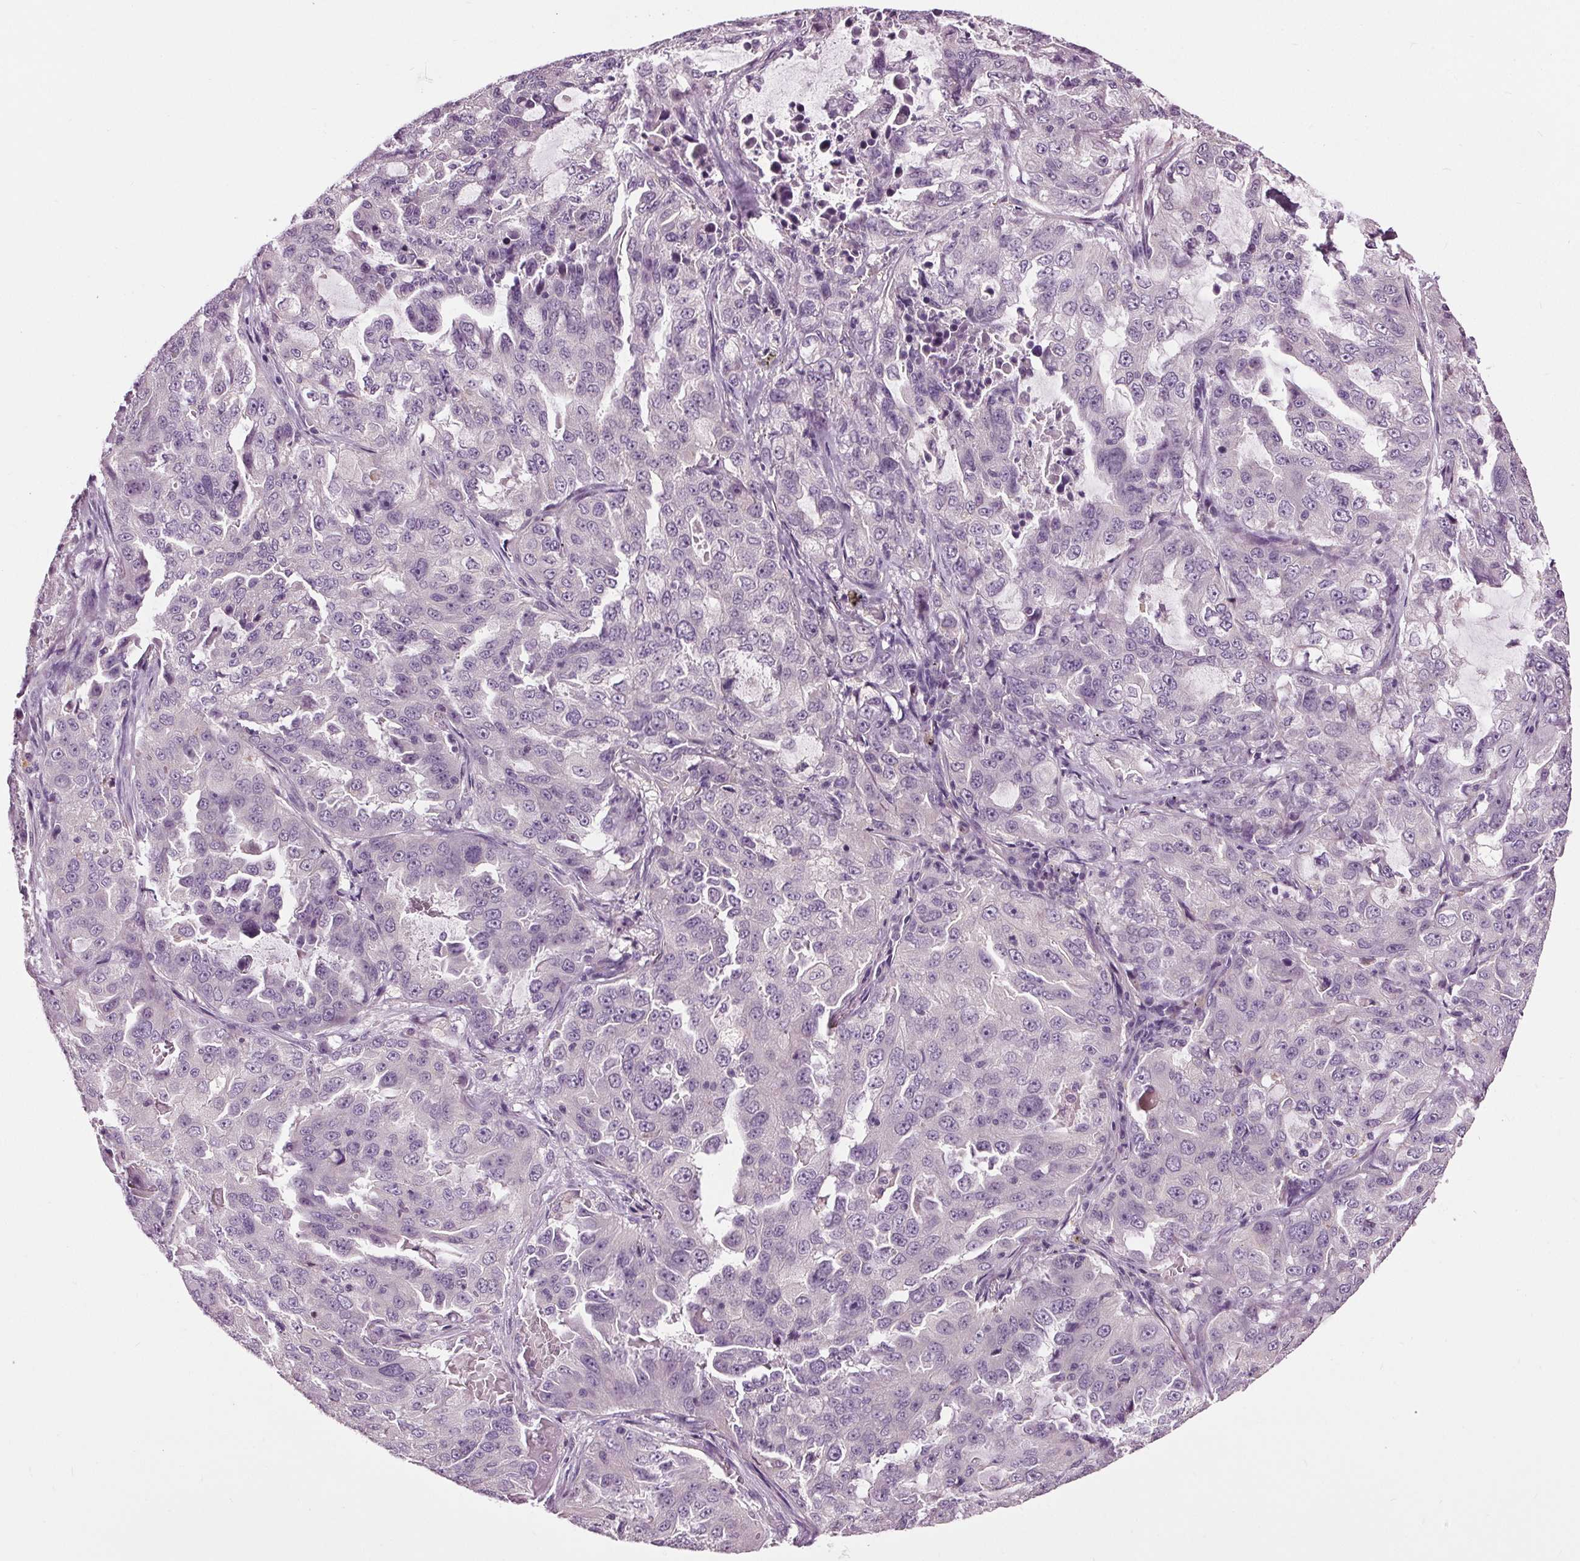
{"staining": {"intensity": "negative", "quantity": "none", "location": "none"}, "tissue": "lung cancer", "cell_type": "Tumor cells", "image_type": "cancer", "snomed": [{"axis": "morphology", "description": "Adenocarcinoma, NOS"}, {"axis": "topography", "description": "Lung"}], "caption": "Photomicrograph shows no protein positivity in tumor cells of lung cancer (adenocarcinoma) tissue. Brightfield microscopy of immunohistochemistry (IHC) stained with DAB (brown) and hematoxylin (blue), captured at high magnification.", "gene": "RASA1", "patient": {"sex": "female", "age": 61}}